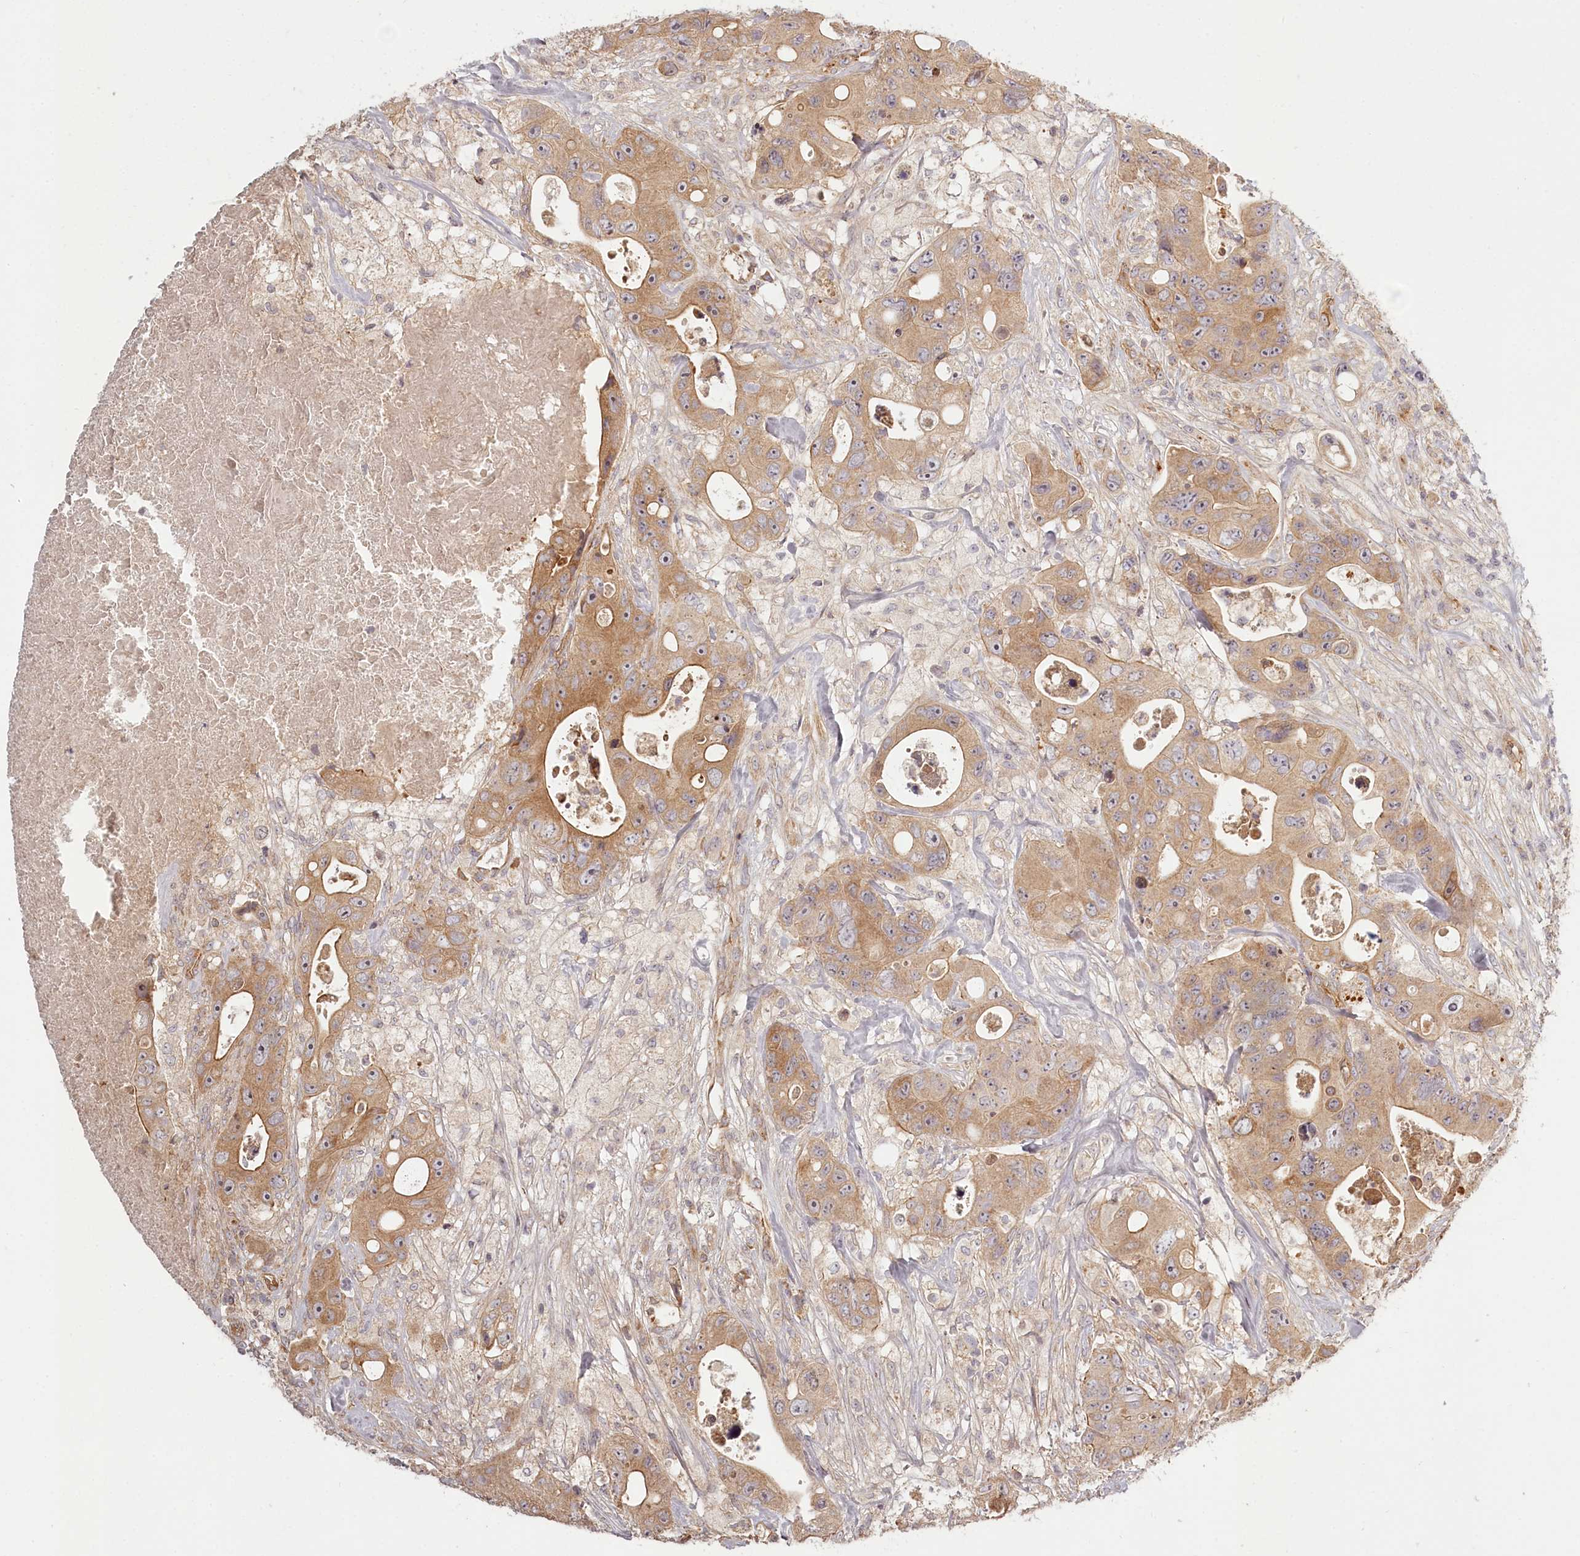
{"staining": {"intensity": "moderate", "quantity": "25%-75%", "location": "cytoplasmic/membranous"}, "tissue": "colorectal cancer", "cell_type": "Tumor cells", "image_type": "cancer", "snomed": [{"axis": "morphology", "description": "Adenocarcinoma, NOS"}, {"axis": "topography", "description": "Colon"}], "caption": "A brown stain labels moderate cytoplasmic/membranous staining of a protein in colorectal cancer tumor cells.", "gene": "TMIE", "patient": {"sex": "female", "age": 46}}